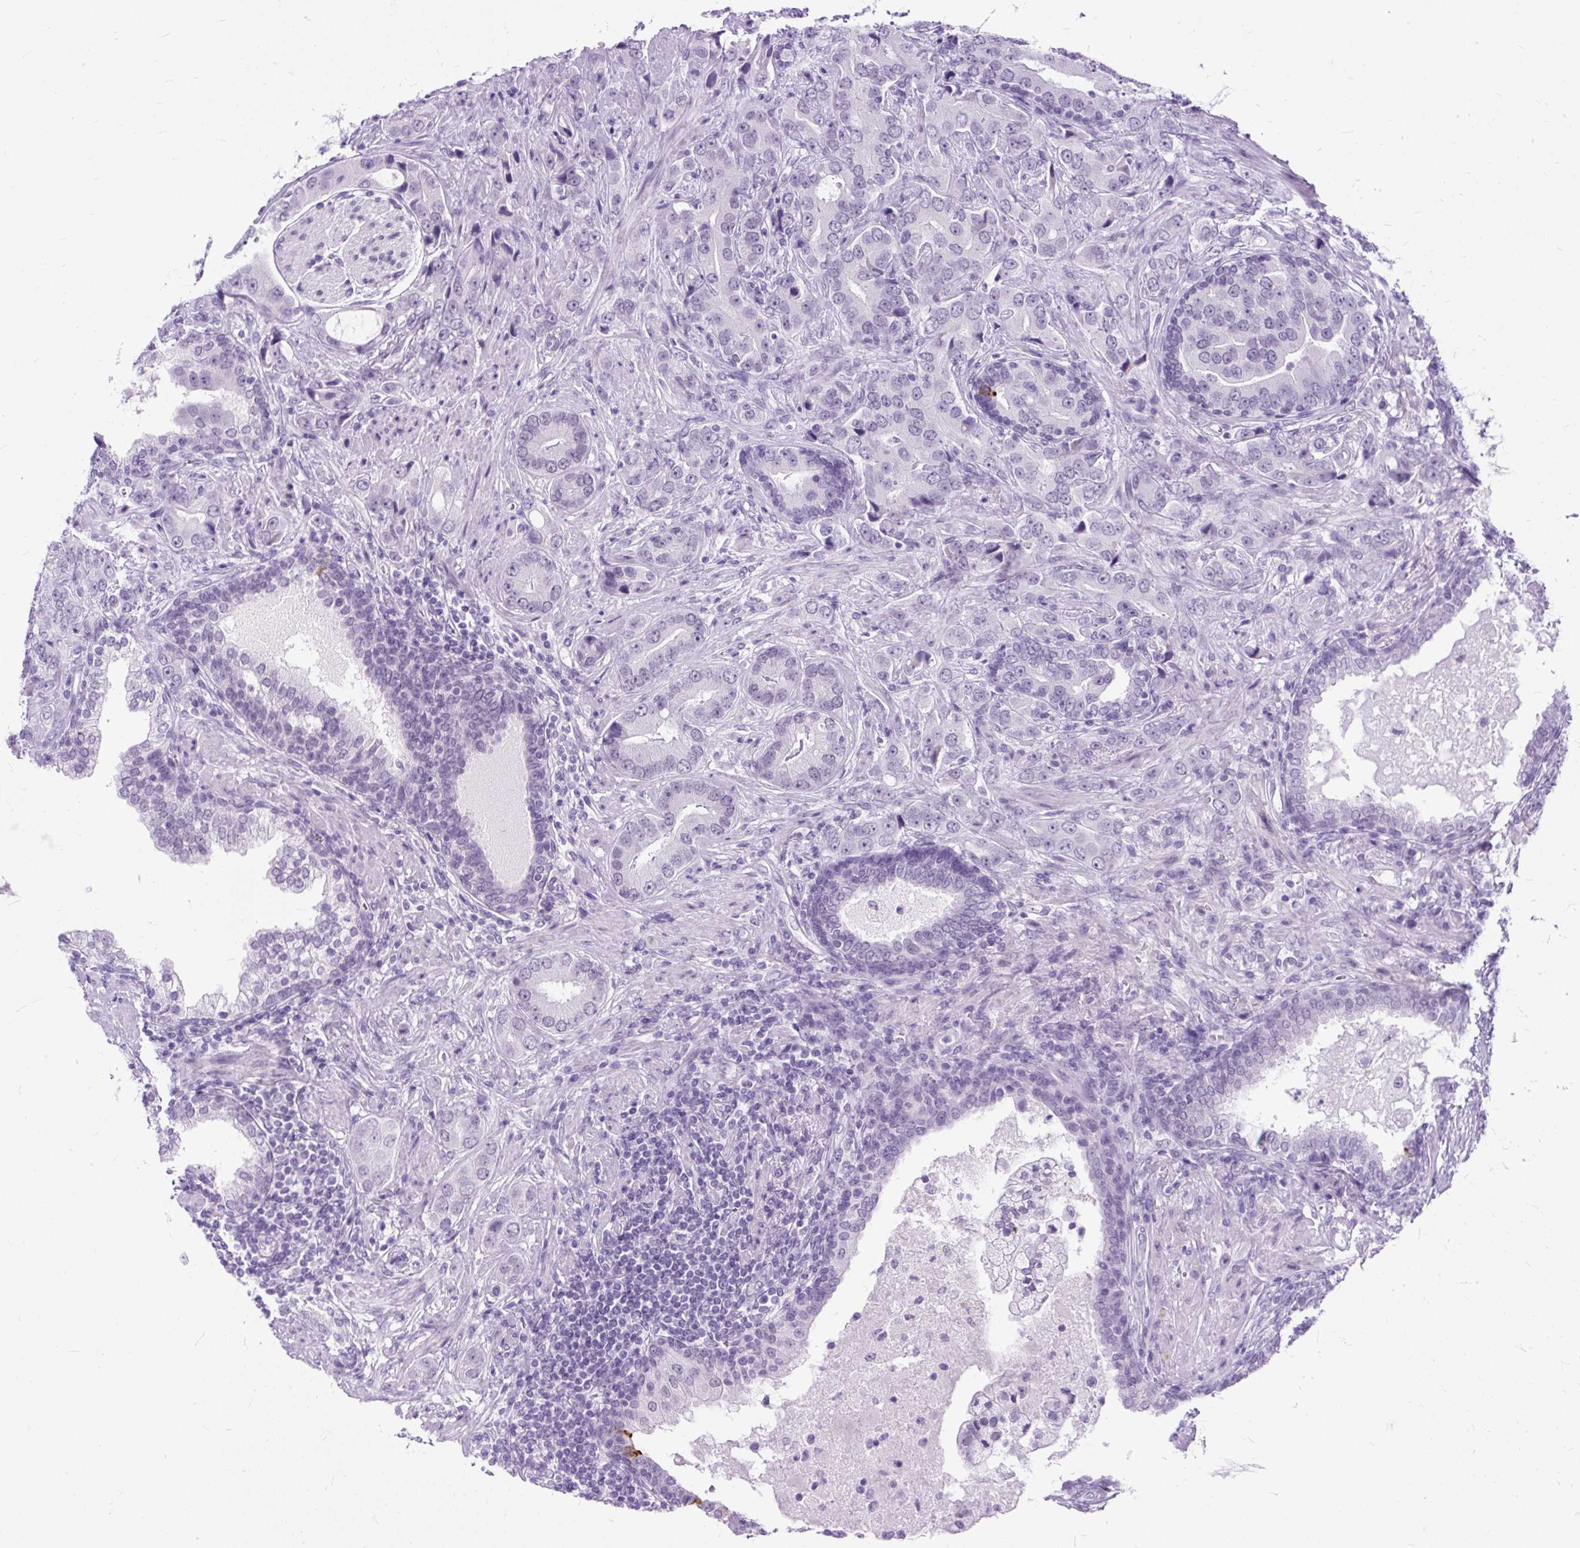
{"staining": {"intensity": "negative", "quantity": "none", "location": "none"}, "tissue": "prostate cancer", "cell_type": "Tumor cells", "image_type": "cancer", "snomed": [{"axis": "morphology", "description": "Adenocarcinoma, High grade"}, {"axis": "topography", "description": "Prostate"}], "caption": "There is no significant staining in tumor cells of high-grade adenocarcinoma (prostate).", "gene": "SCGB1A1", "patient": {"sex": "male", "age": 55}}